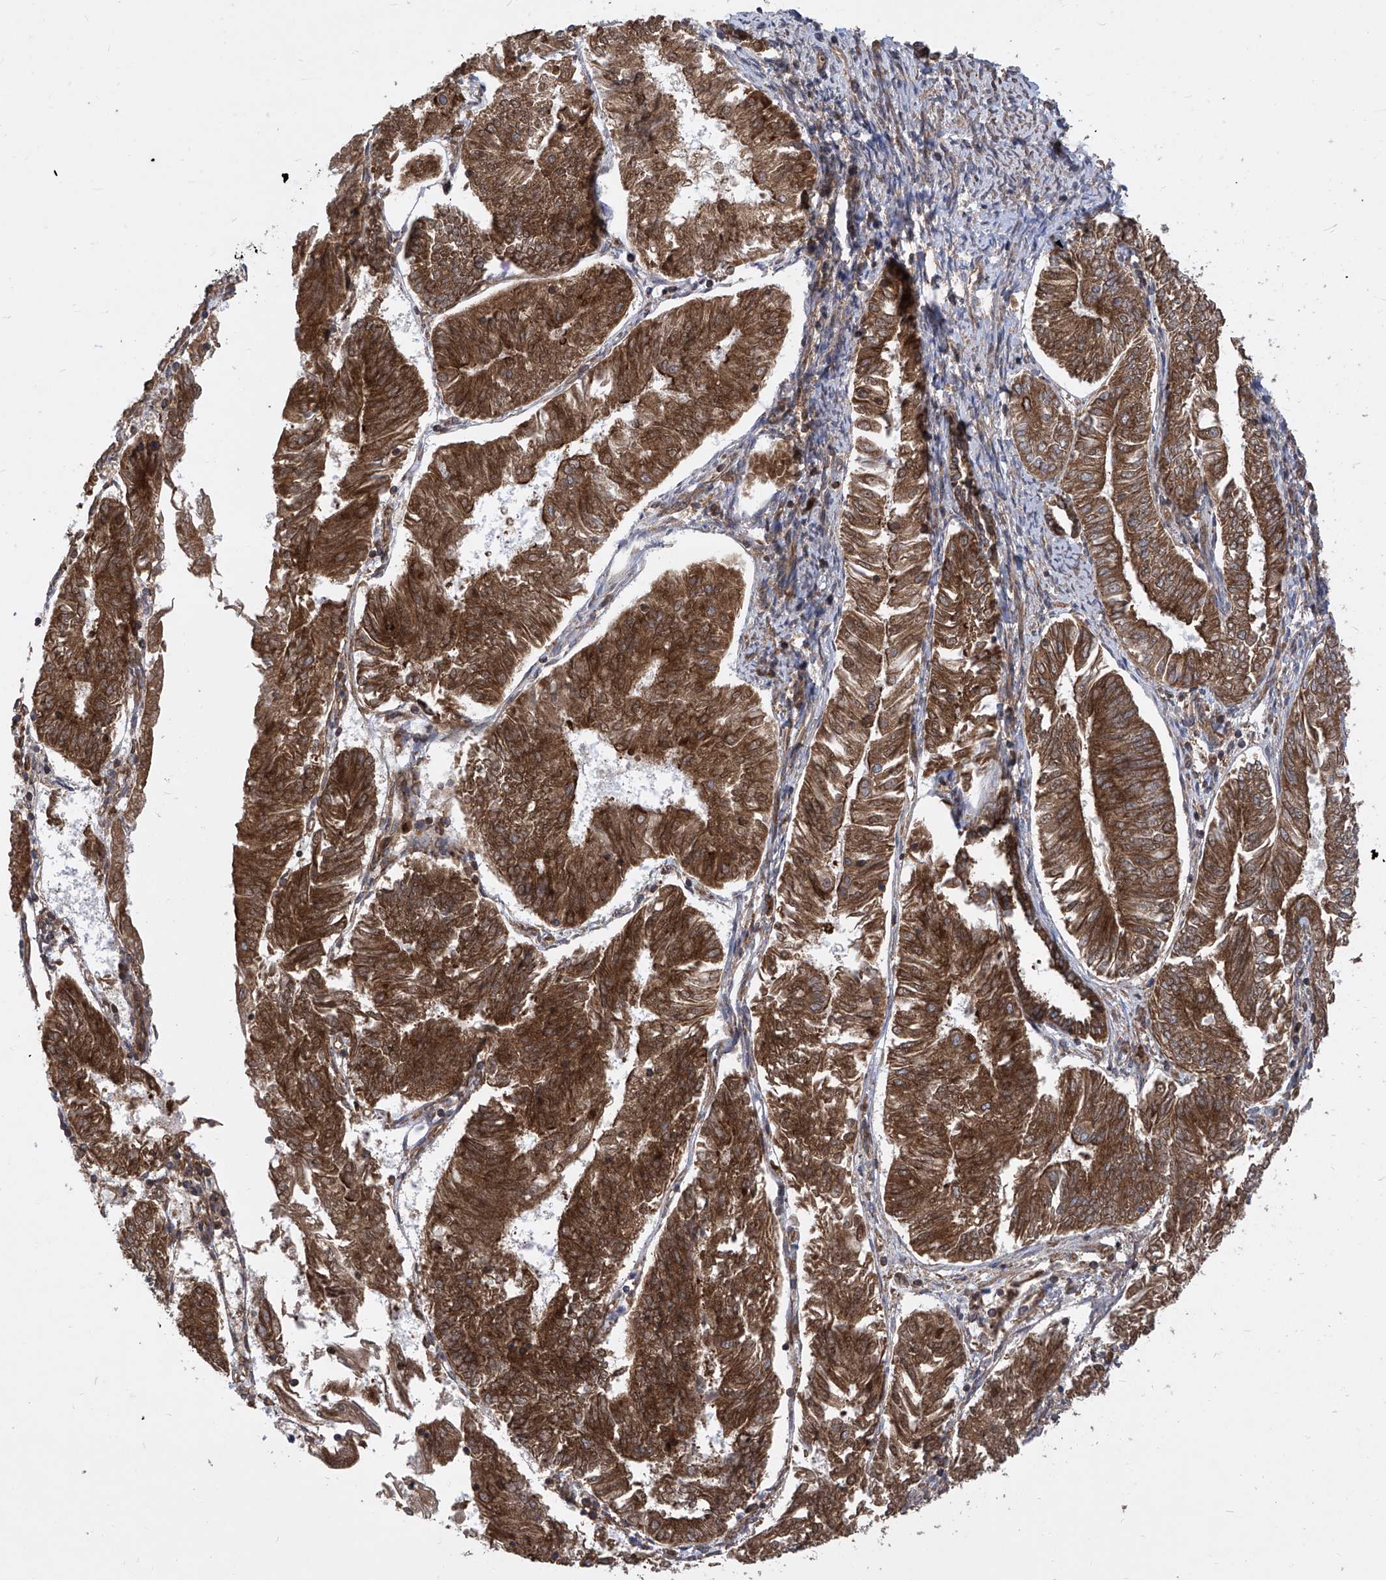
{"staining": {"intensity": "strong", "quantity": ">75%", "location": "cytoplasmic/membranous"}, "tissue": "endometrial cancer", "cell_type": "Tumor cells", "image_type": "cancer", "snomed": [{"axis": "morphology", "description": "Adenocarcinoma, NOS"}, {"axis": "topography", "description": "Endometrium"}], "caption": "Brown immunohistochemical staining in human endometrial cancer (adenocarcinoma) shows strong cytoplasmic/membranous staining in approximately >75% of tumor cells.", "gene": "EIF3M", "patient": {"sex": "female", "age": 58}}